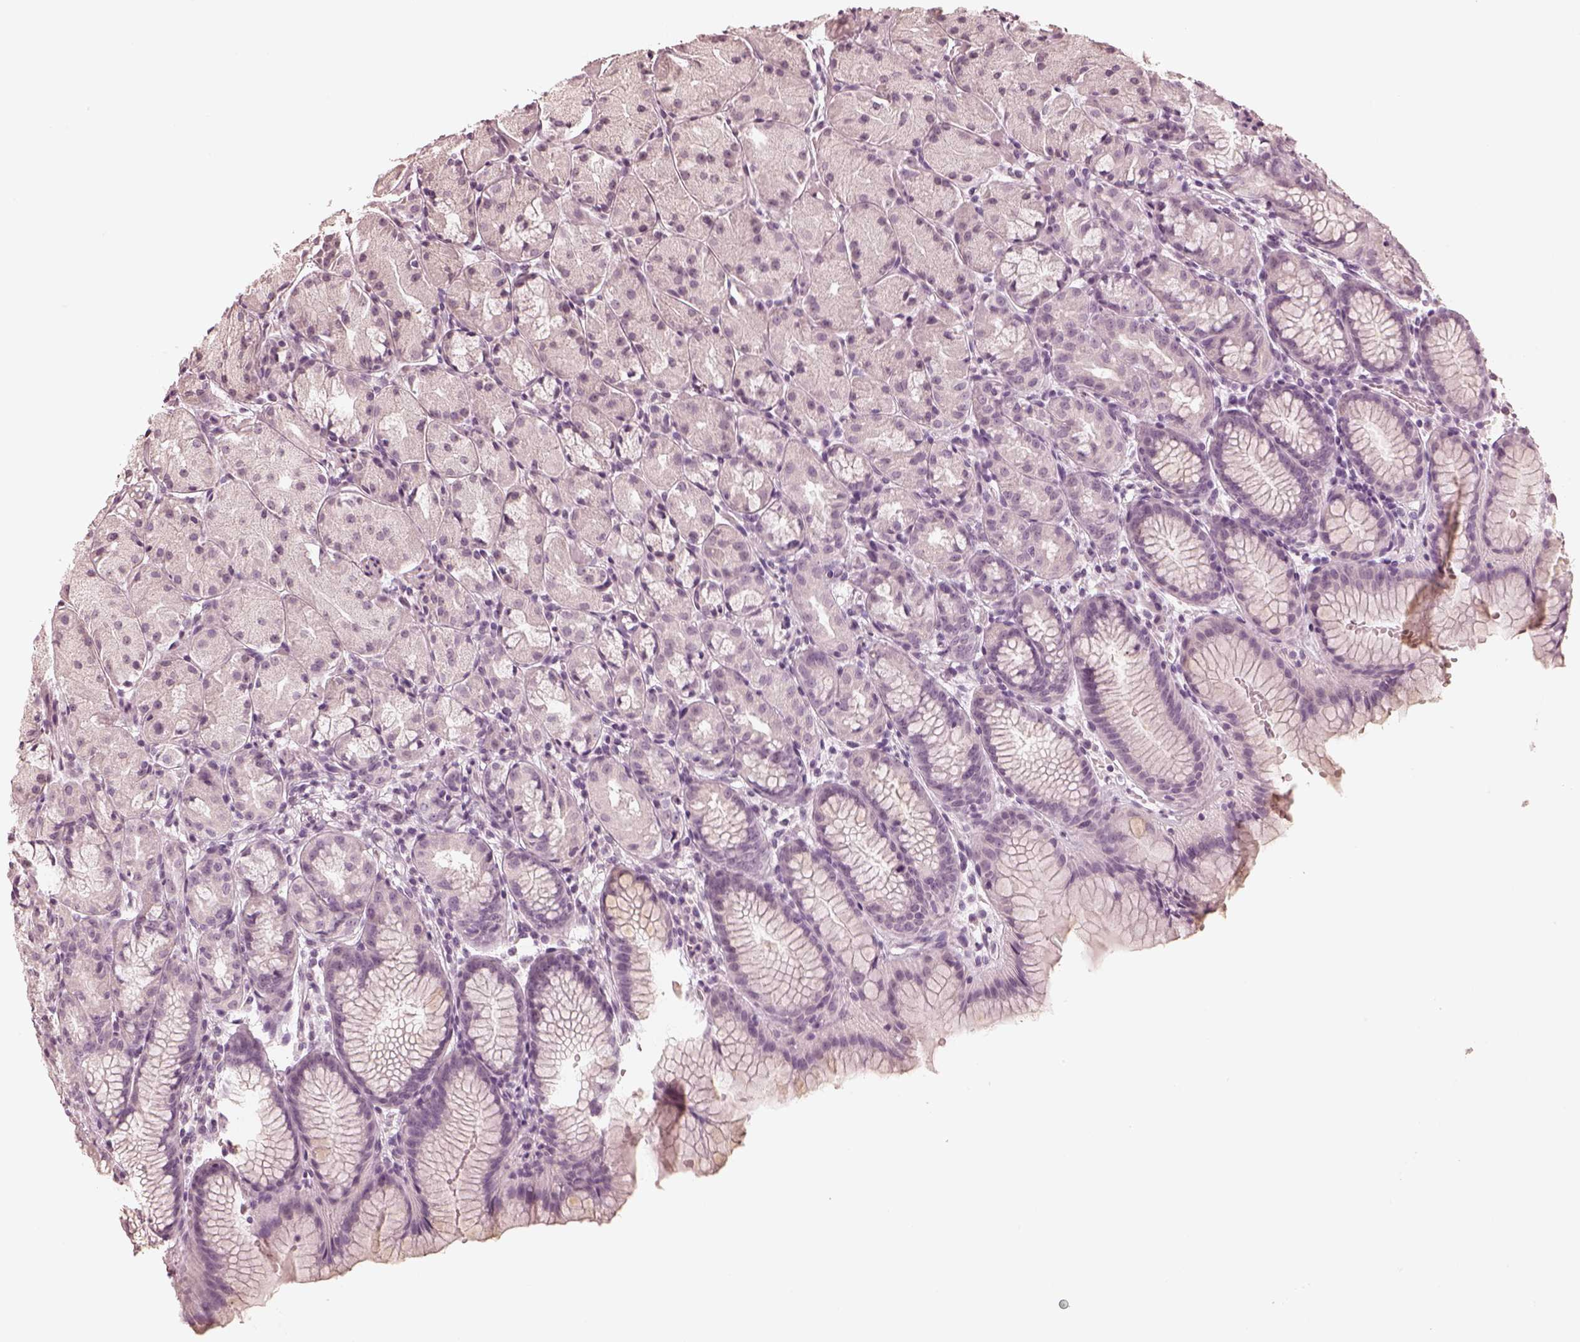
{"staining": {"intensity": "negative", "quantity": "none", "location": "none"}, "tissue": "stomach", "cell_type": "Glandular cells", "image_type": "normal", "snomed": [{"axis": "morphology", "description": "Normal tissue, NOS"}, {"axis": "topography", "description": "Stomach, upper"}], "caption": "DAB immunohistochemical staining of benign human stomach demonstrates no significant expression in glandular cells. (DAB (3,3'-diaminobenzidine) immunohistochemistry (IHC) visualized using brightfield microscopy, high magnification).", "gene": "CALR3", "patient": {"sex": "male", "age": 47}}